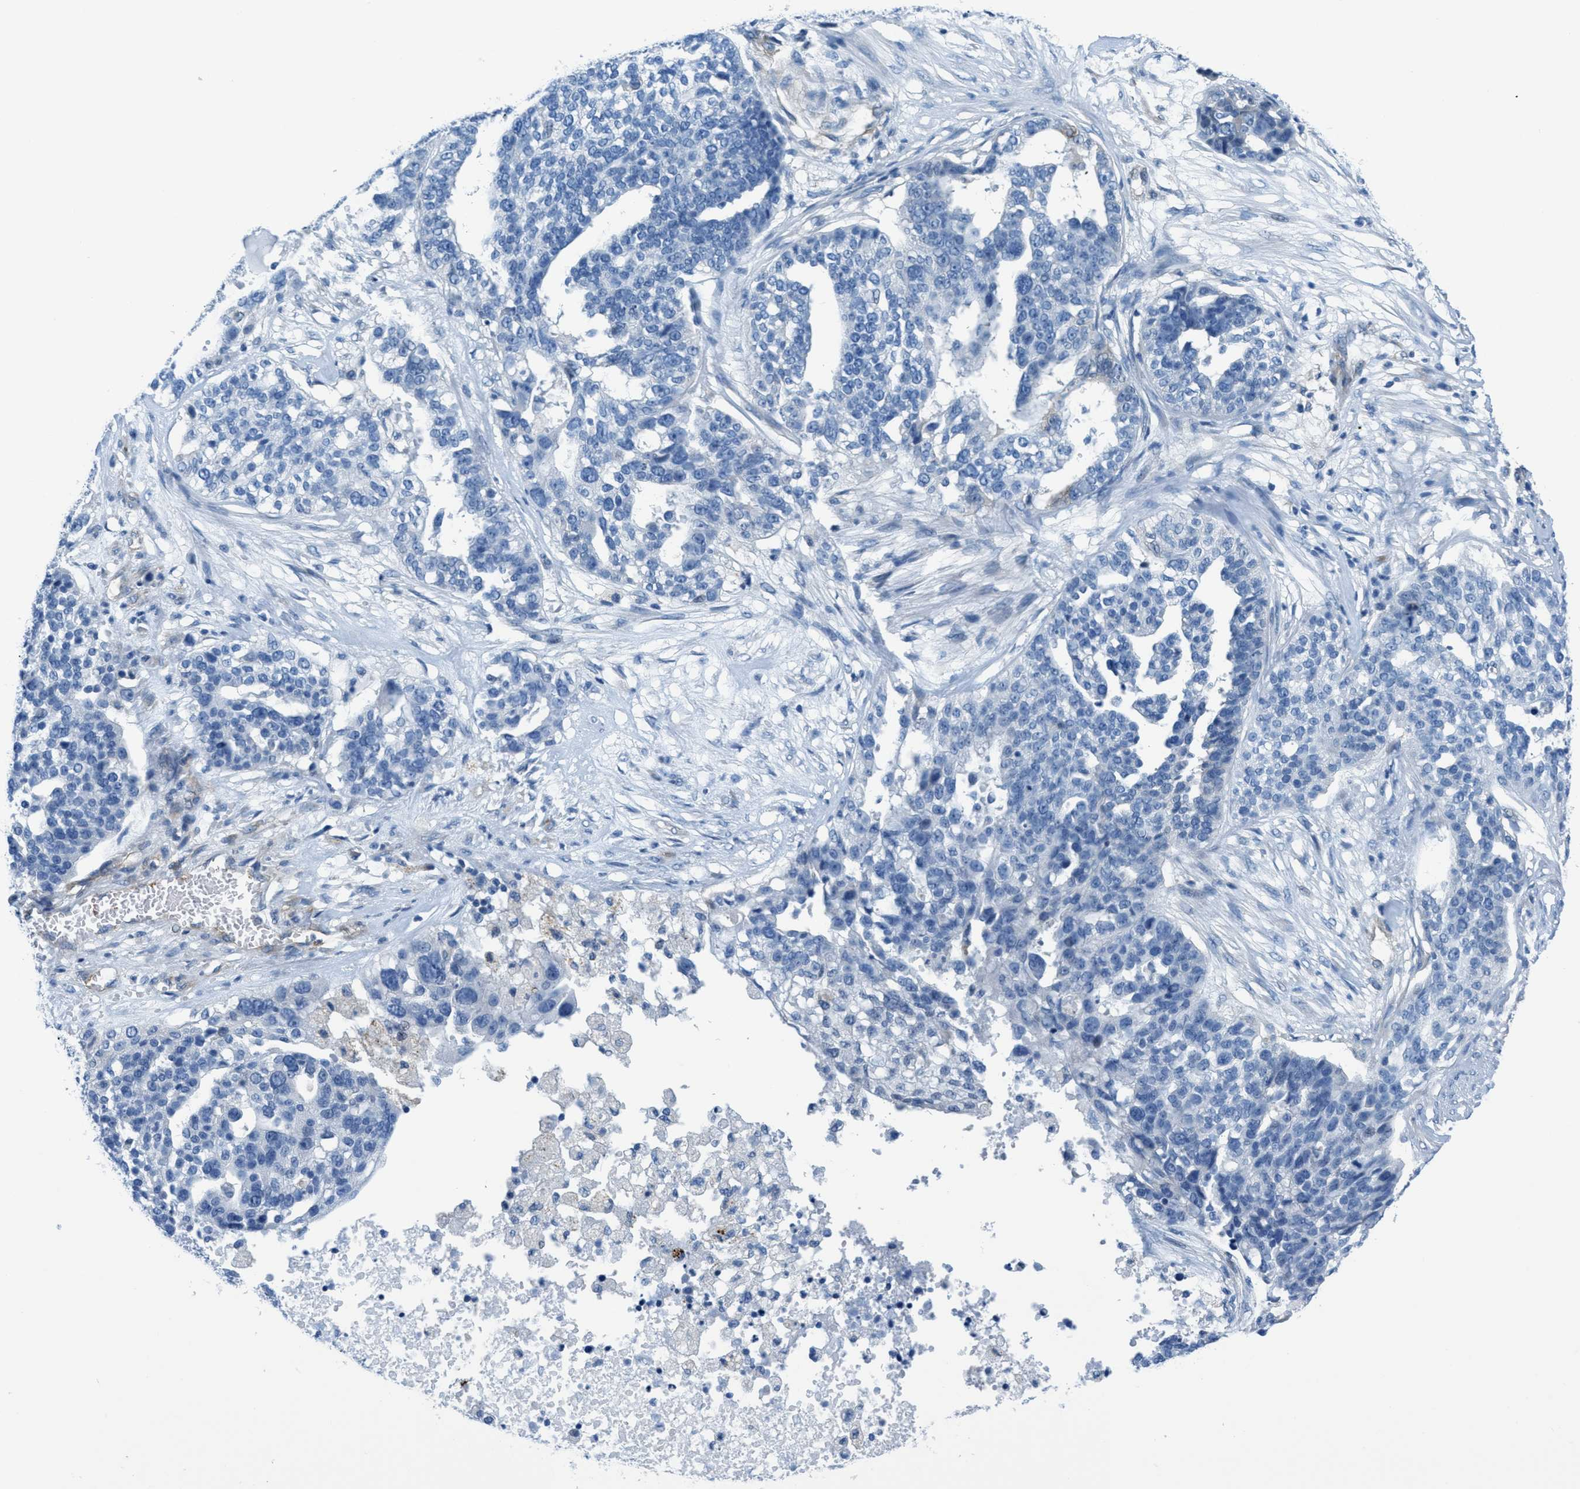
{"staining": {"intensity": "negative", "quantity": "none", "location": "none"}, "tissue": "ovarian cancer", "cell_type": "Tumor cells", "image_type": "cancer", "snomed": [{"axis": "morphology", "description": "Cystadenocarcinoma, serous, NOS"}, {"axis": "topography", "description": "Ovary"}], "caption": "Protein analysis of ovarian serous cystadenocarcinoma displays no significant positivity in tumor cells.", "gene": "MAPRE2", "patient": {"sex": "female", "age": 59}}